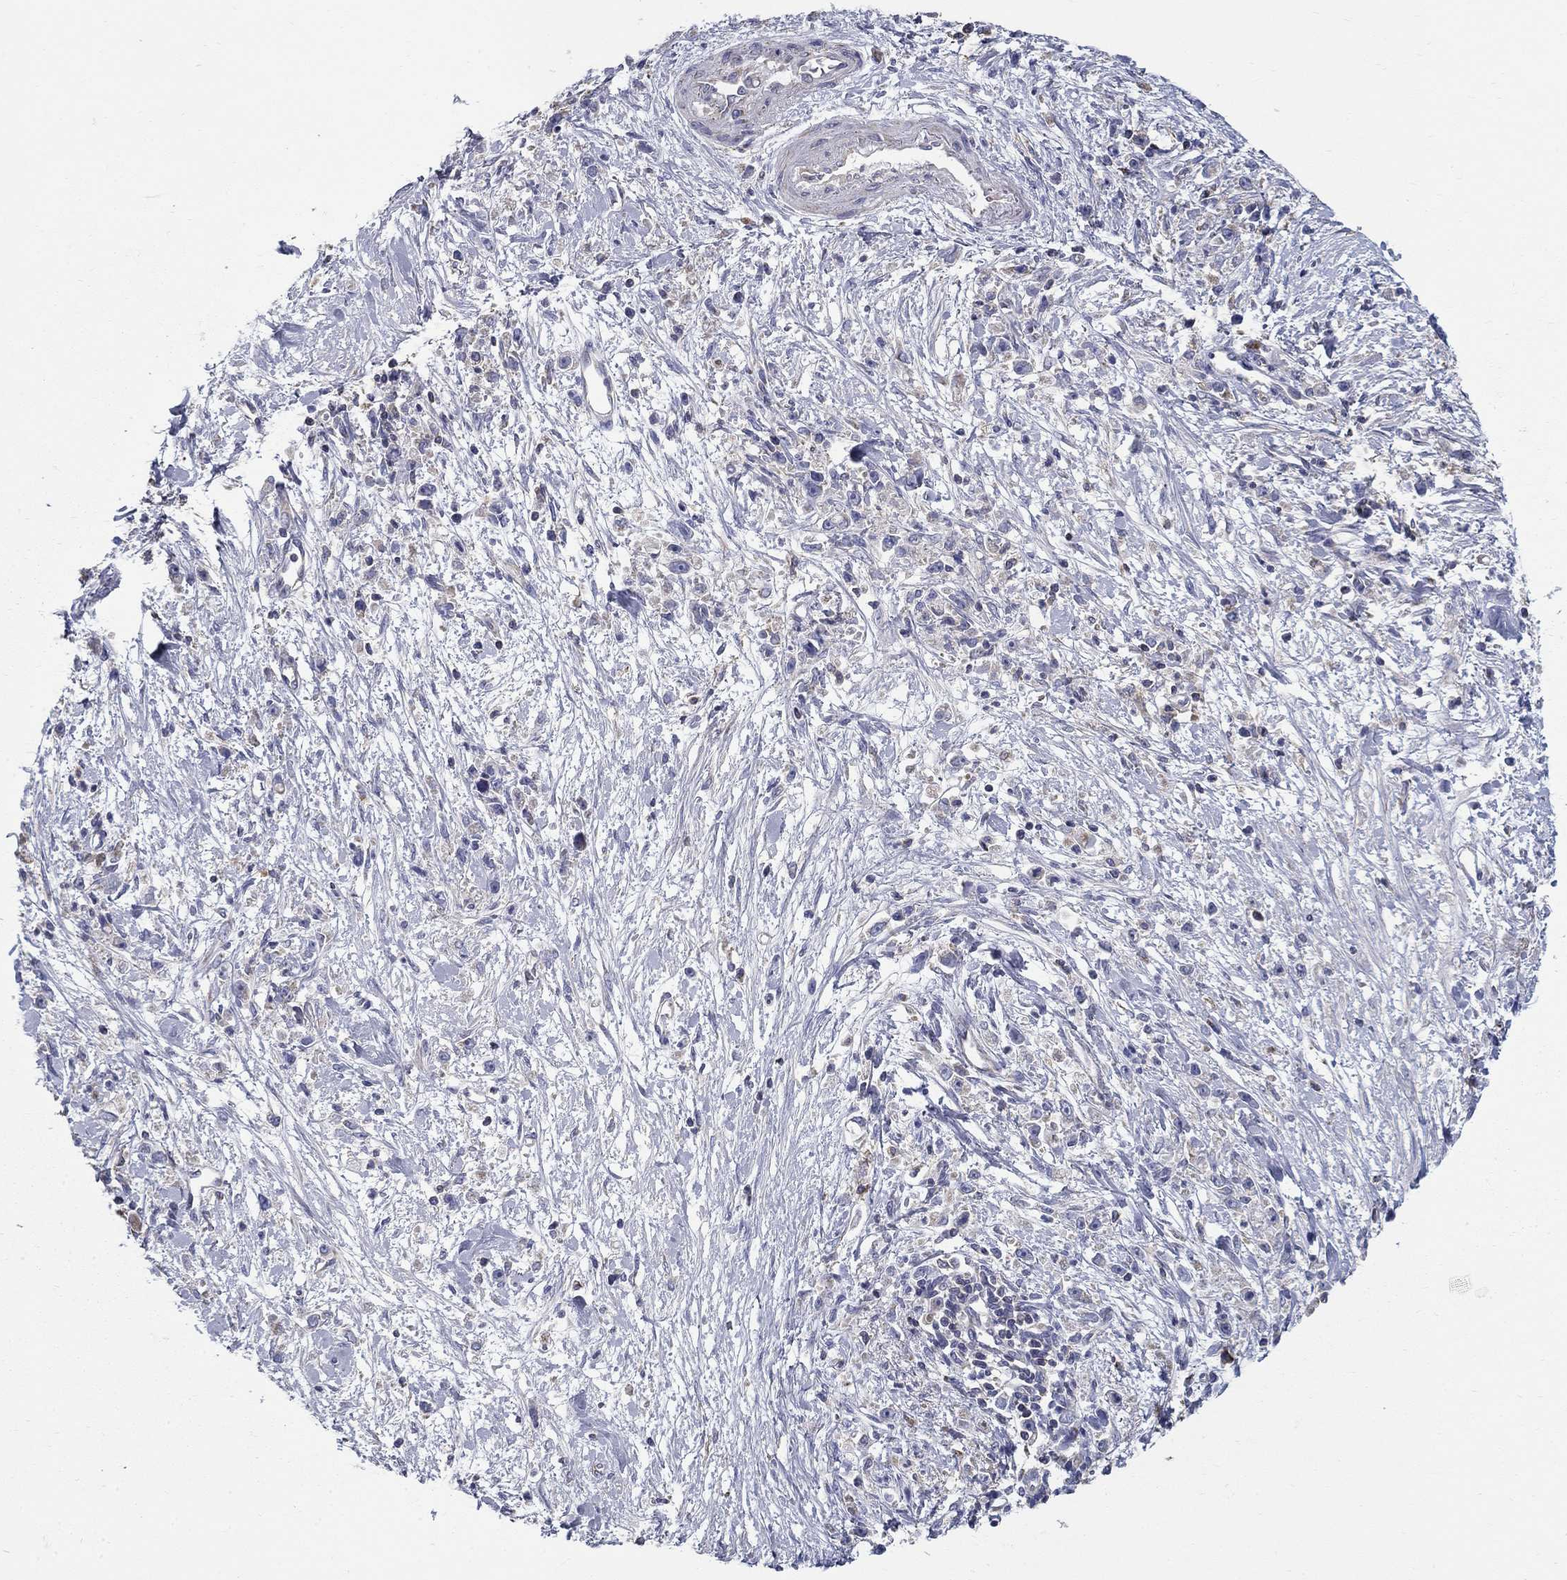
{"staining": {"intensity": "negative", "quantity": "none", "location": "none"}, "tissue": "stomach cancer", "cell_type": "Tumor cells", "image_type": "cancer", "snomed": [{"axis": "morphology", "description": "Adenocarcinoma, NOS"}, {"axis": "topography", "description": "Stomach"}], "caption": "Immunohistochemistry photomicrograph of neoplastic tissue: human stomach cancer (adenocarcinoma) stained with DAB (3,3'-diaminobenzidine) shows no significant protein expression in tumor cells.", "gene": "NME5", "patient": {"sex": "female", "age": 59}}